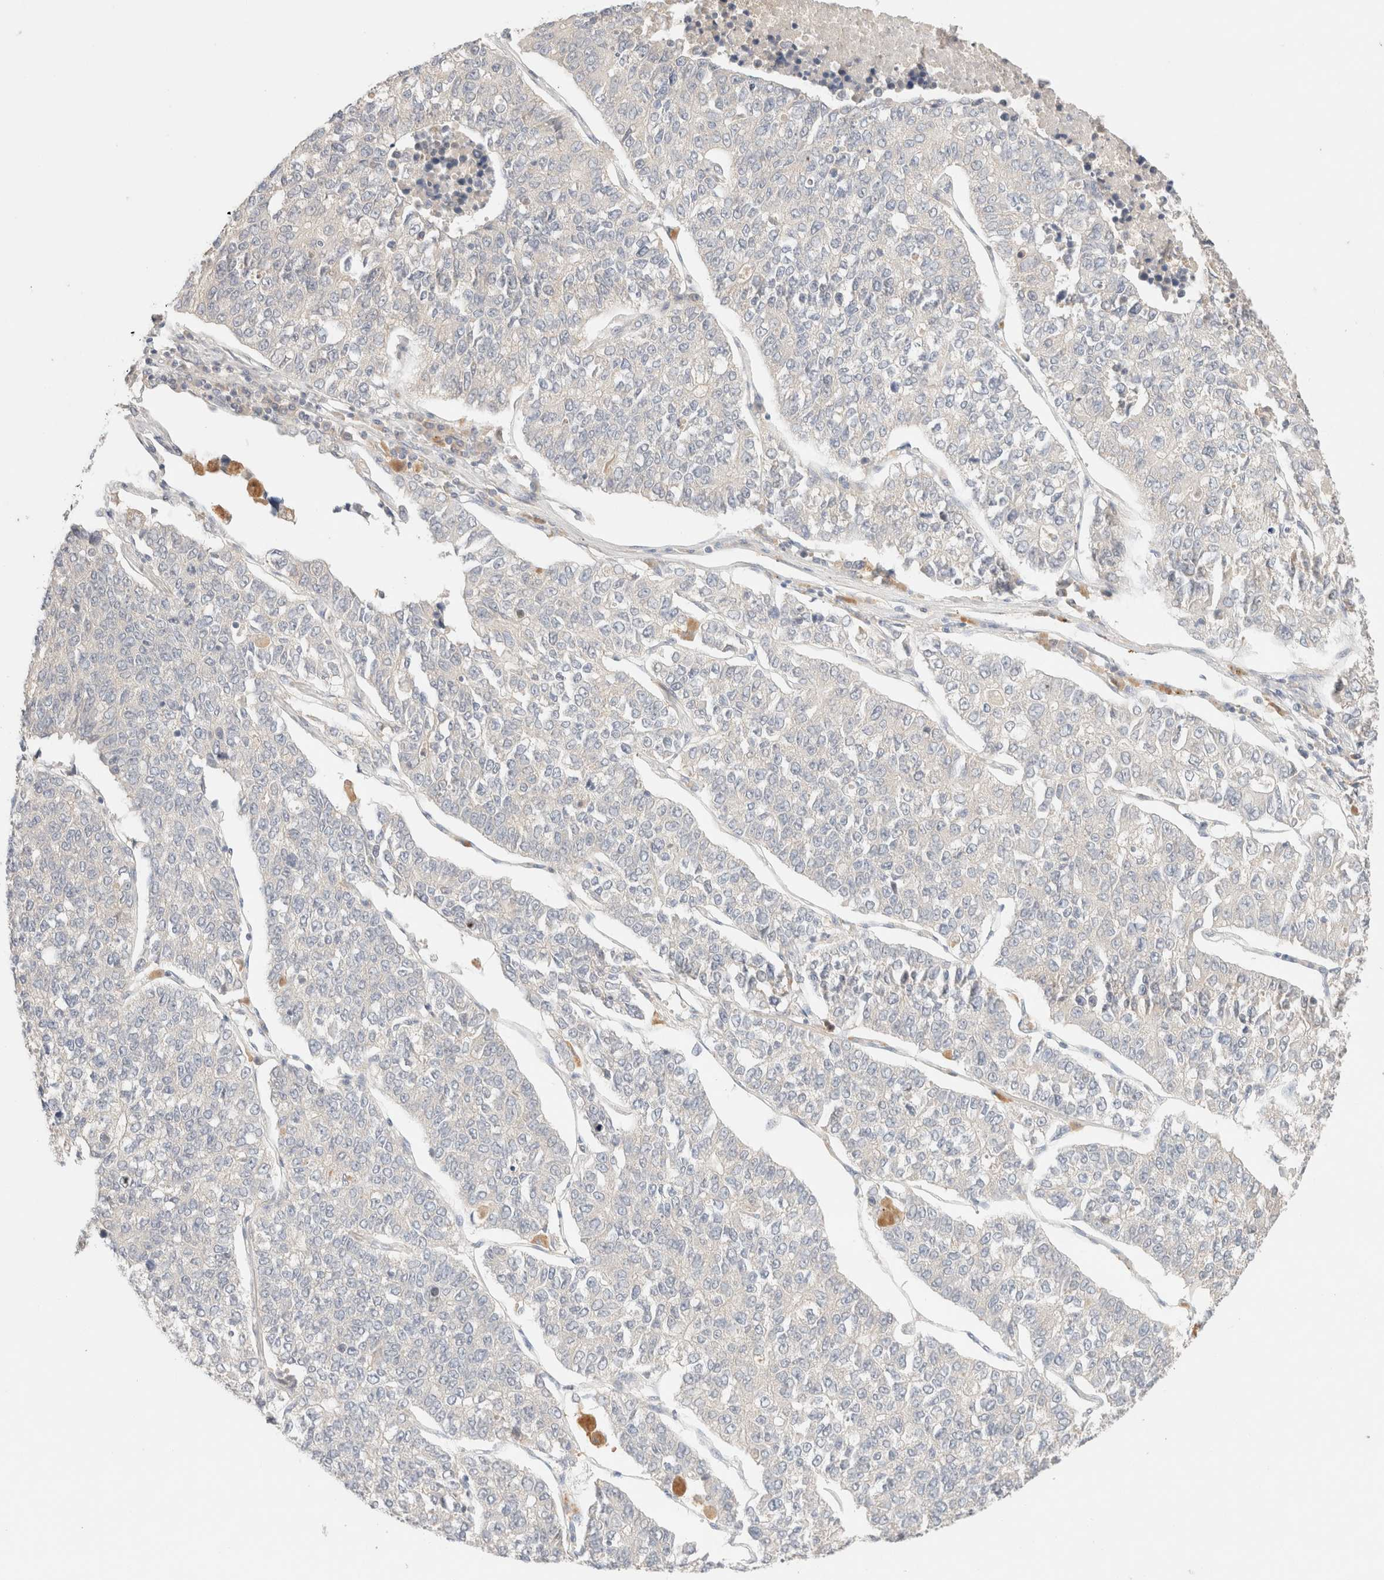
{"staining": {"intensity": "negative", "quantity": "none", "location": "none"}, "tissue": "lung cancer", "cell_type": "Tumor cells", "image_type": "cancer", "snomed": [{"axis": "morphology", "description": "Adenocarcinoma, NOS"}, {"axis": "topography", "description": "Lung"}], "caption": "High power microscopy photomicrograph of an immunohistochemistry image of adenocarcinoma (lung), revealing no significant expression in tumor cells.", "gene": "SARM1", "patient": {"sex": "male", "age": 49}}